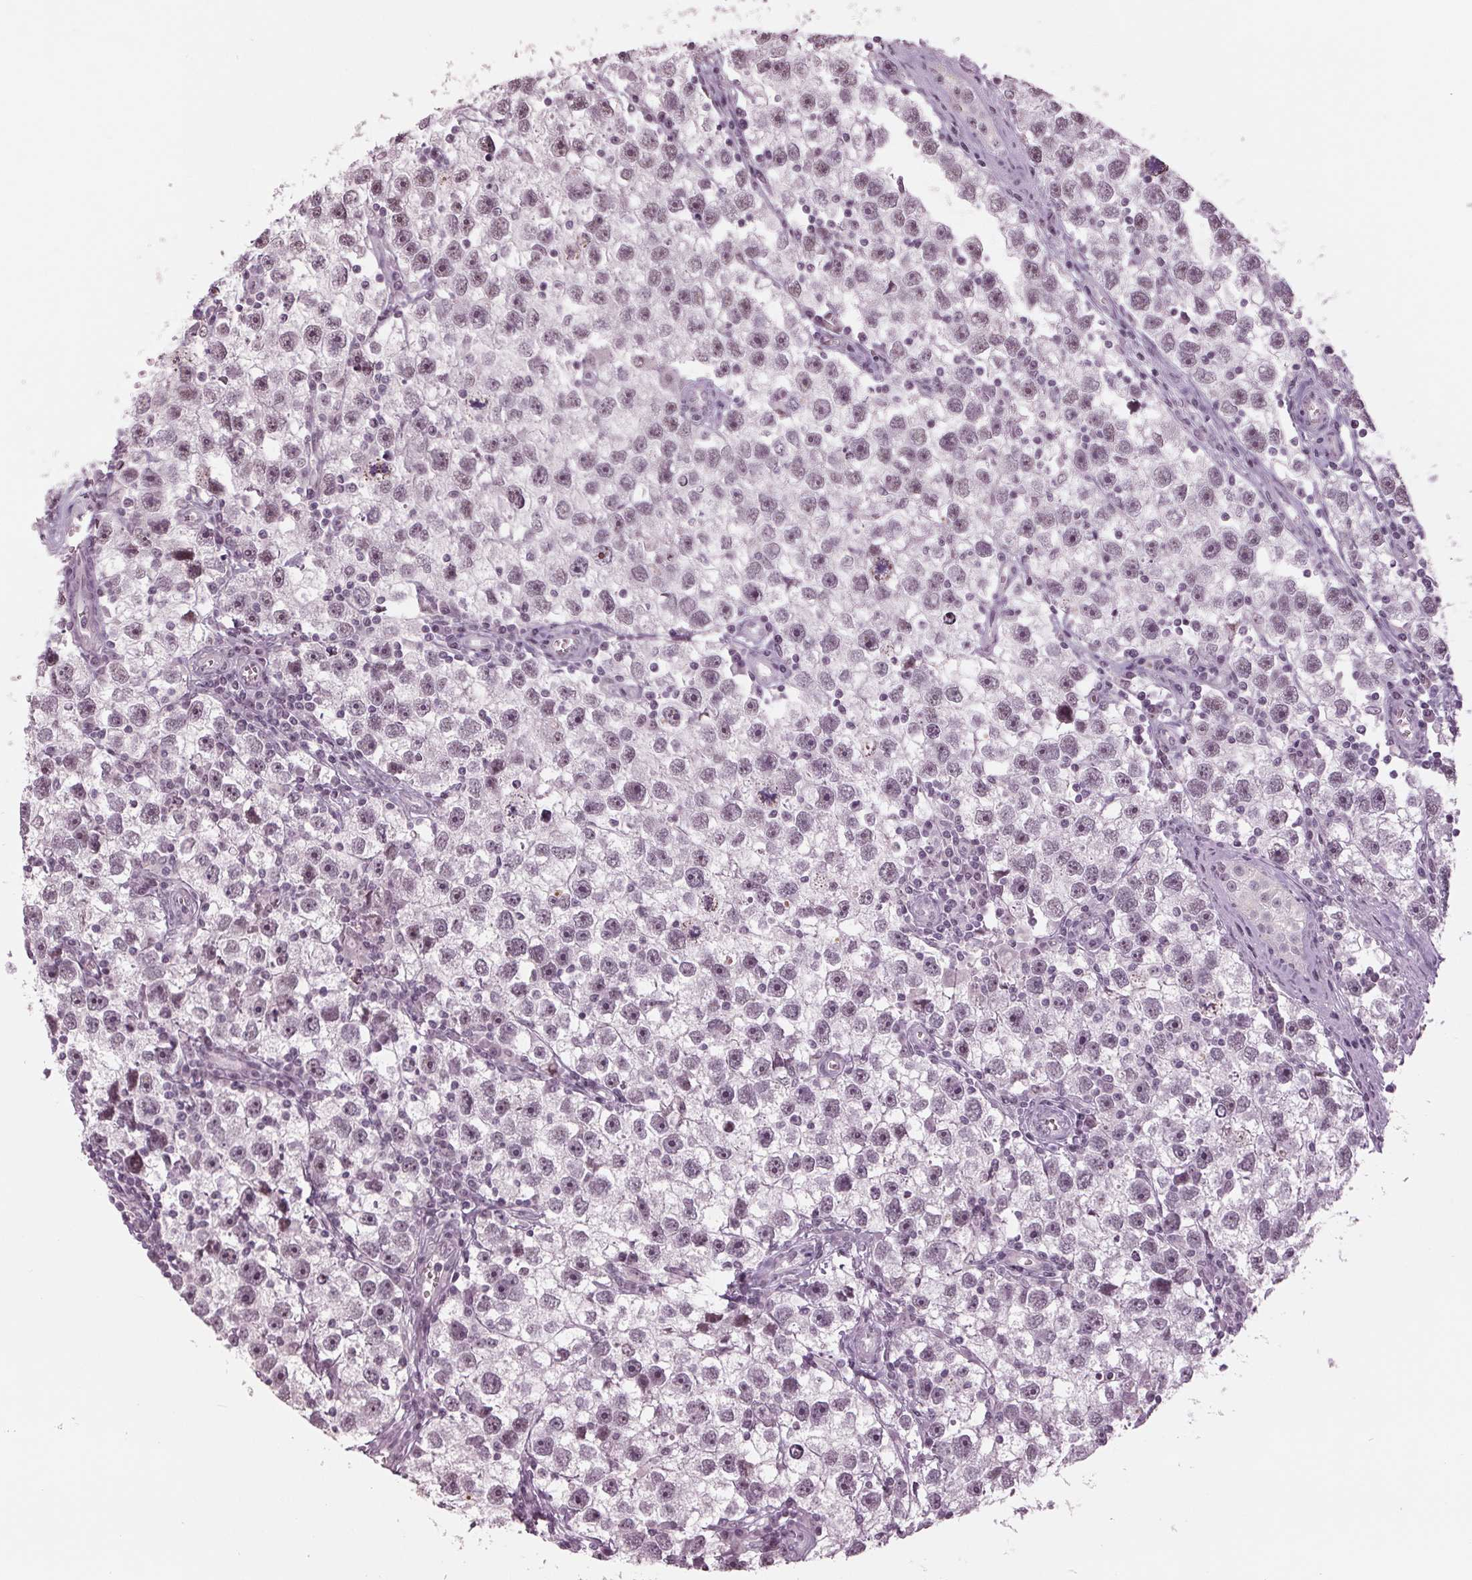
{"staining": {"intensity": "negative", "quantity": "none", "location": "none"}, "tissue": "testis cancer", "cell_type": "Tumor cells", "image_type": "cancer", "snomed": [{"axis": "morphology", "description": "Seminoma, NOS"}, {"axis": "topography", "description": "Testis"}], "caption": "IHC histopathology image of testis cancer stained for a protein (brown), which exhibits no positivity in tumor cells. (DAB (3,3'-diaminobenzidine) immunohistochemistry with hematoxylin counter stain).", "gene": "ADPRHL1", "patient": {"sex": "male", "age": 30}}